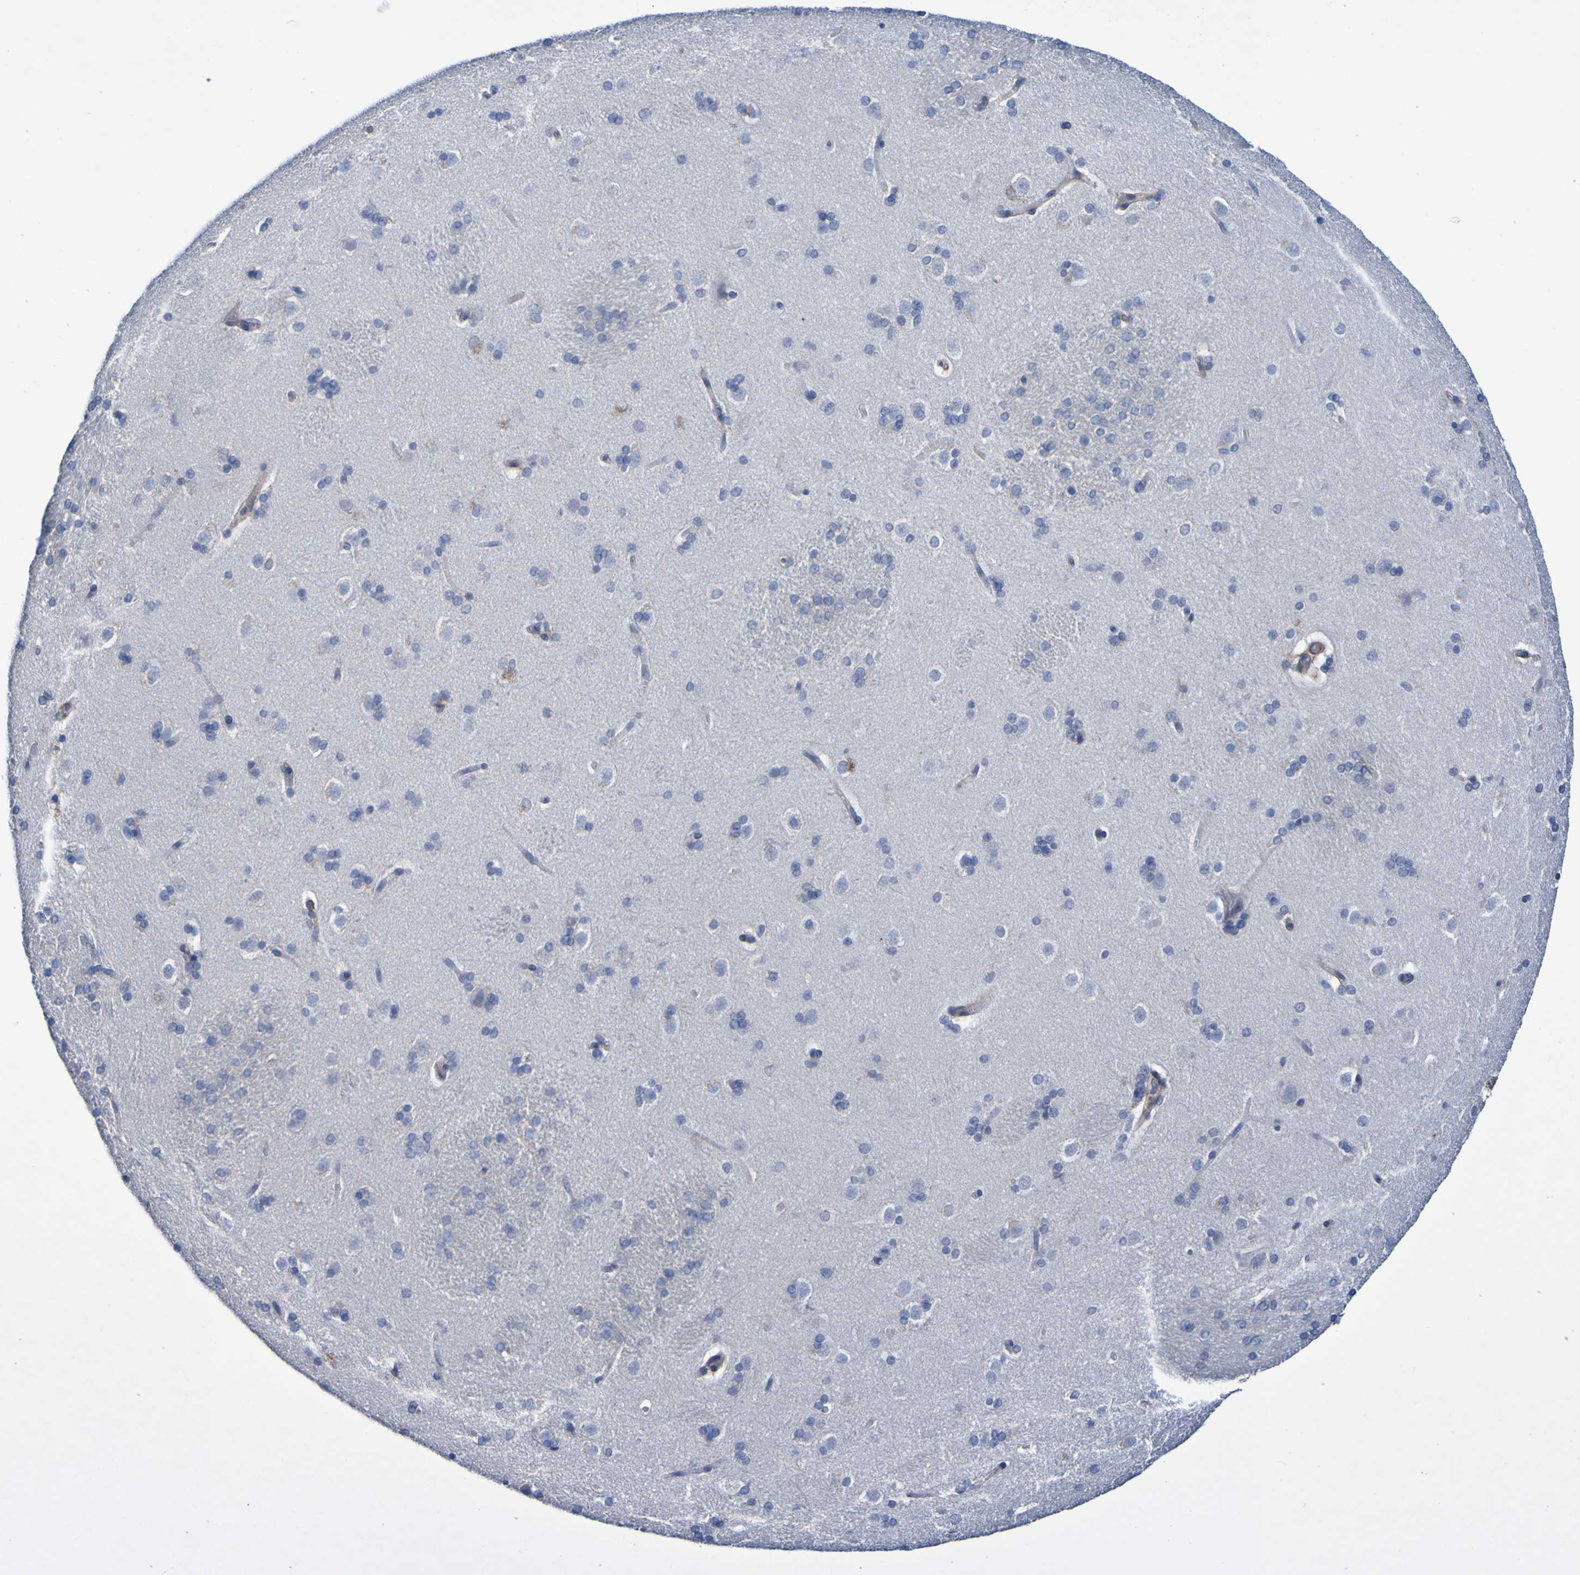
{"staining": {"intensity": "negative", "quantity": "none", "location": "none"}, "tissue": "caudate", "cell_type": "Glial cells", "image_type": "normal", "snomed": [{"axis": "morphology", "description": "Normal tissue, NOS"}, {"axis": "topography", "description": "Lateral ventricle wall"}], "caption": "Human caudate stained for a protein using immunohistochemistry (IHC) demonstrates no staining in glial cells.", "gene": "SGCB", "patient": {"sex": "female", "age": 19}}